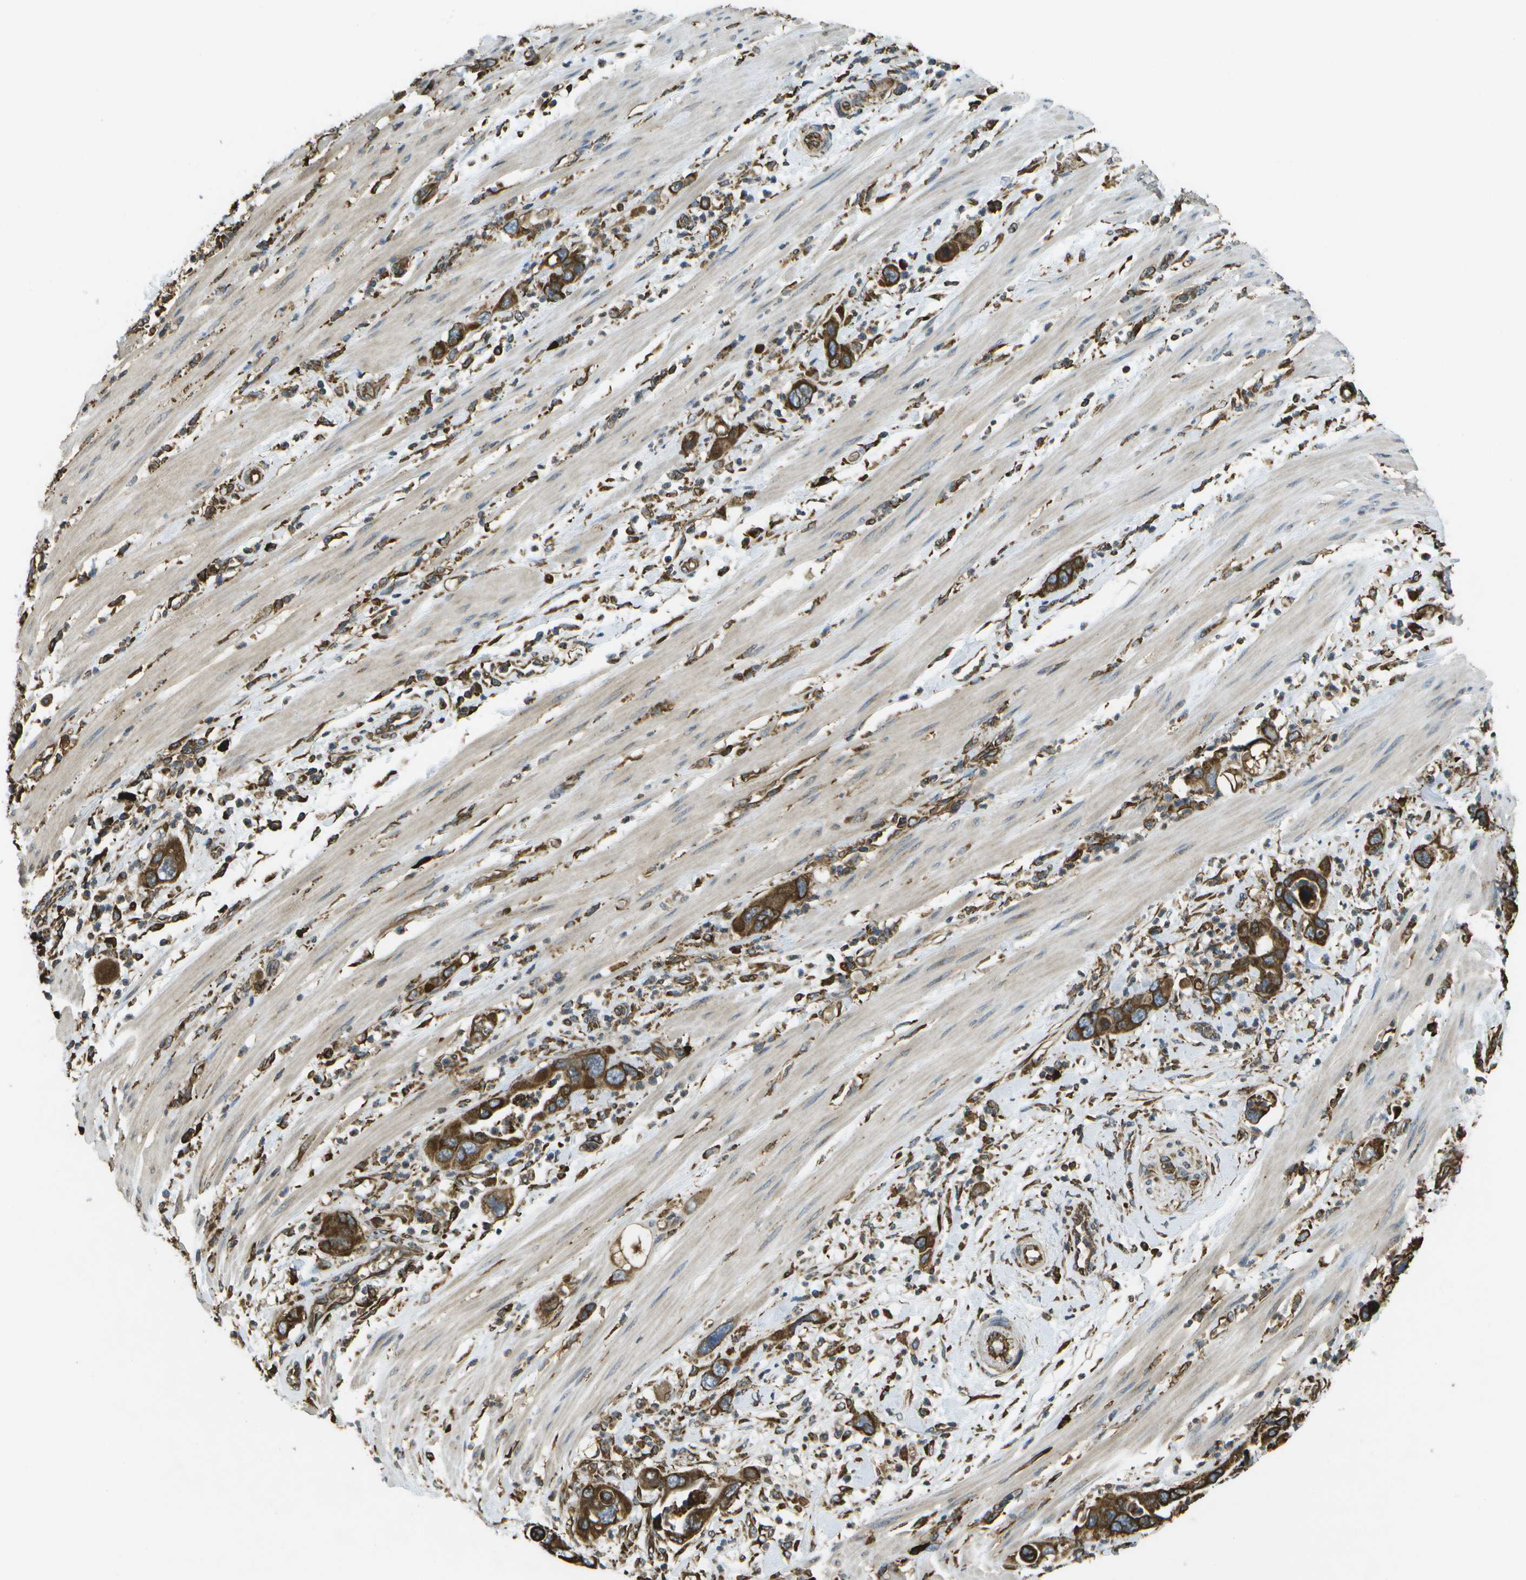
{"staining": {"intensity": "strong", "quantity": ">75%", "location": "cytoplasmic/membranous"}, "tissue": "pancreatic cancer", "cell_type": "Tumor cells", "image_type": "cancer", "snomed": [{"axis": "morphology", "description": "Adenocarcinoma, NOS"}, {"axis": "topography", "description": "Pancreas"}], "caption": "Pancreatic cancer stained with a protein marker reveals strong staining in tumor cells.", "gene": "PDIA4", "patient": {"sex": "female", "age": 71}}